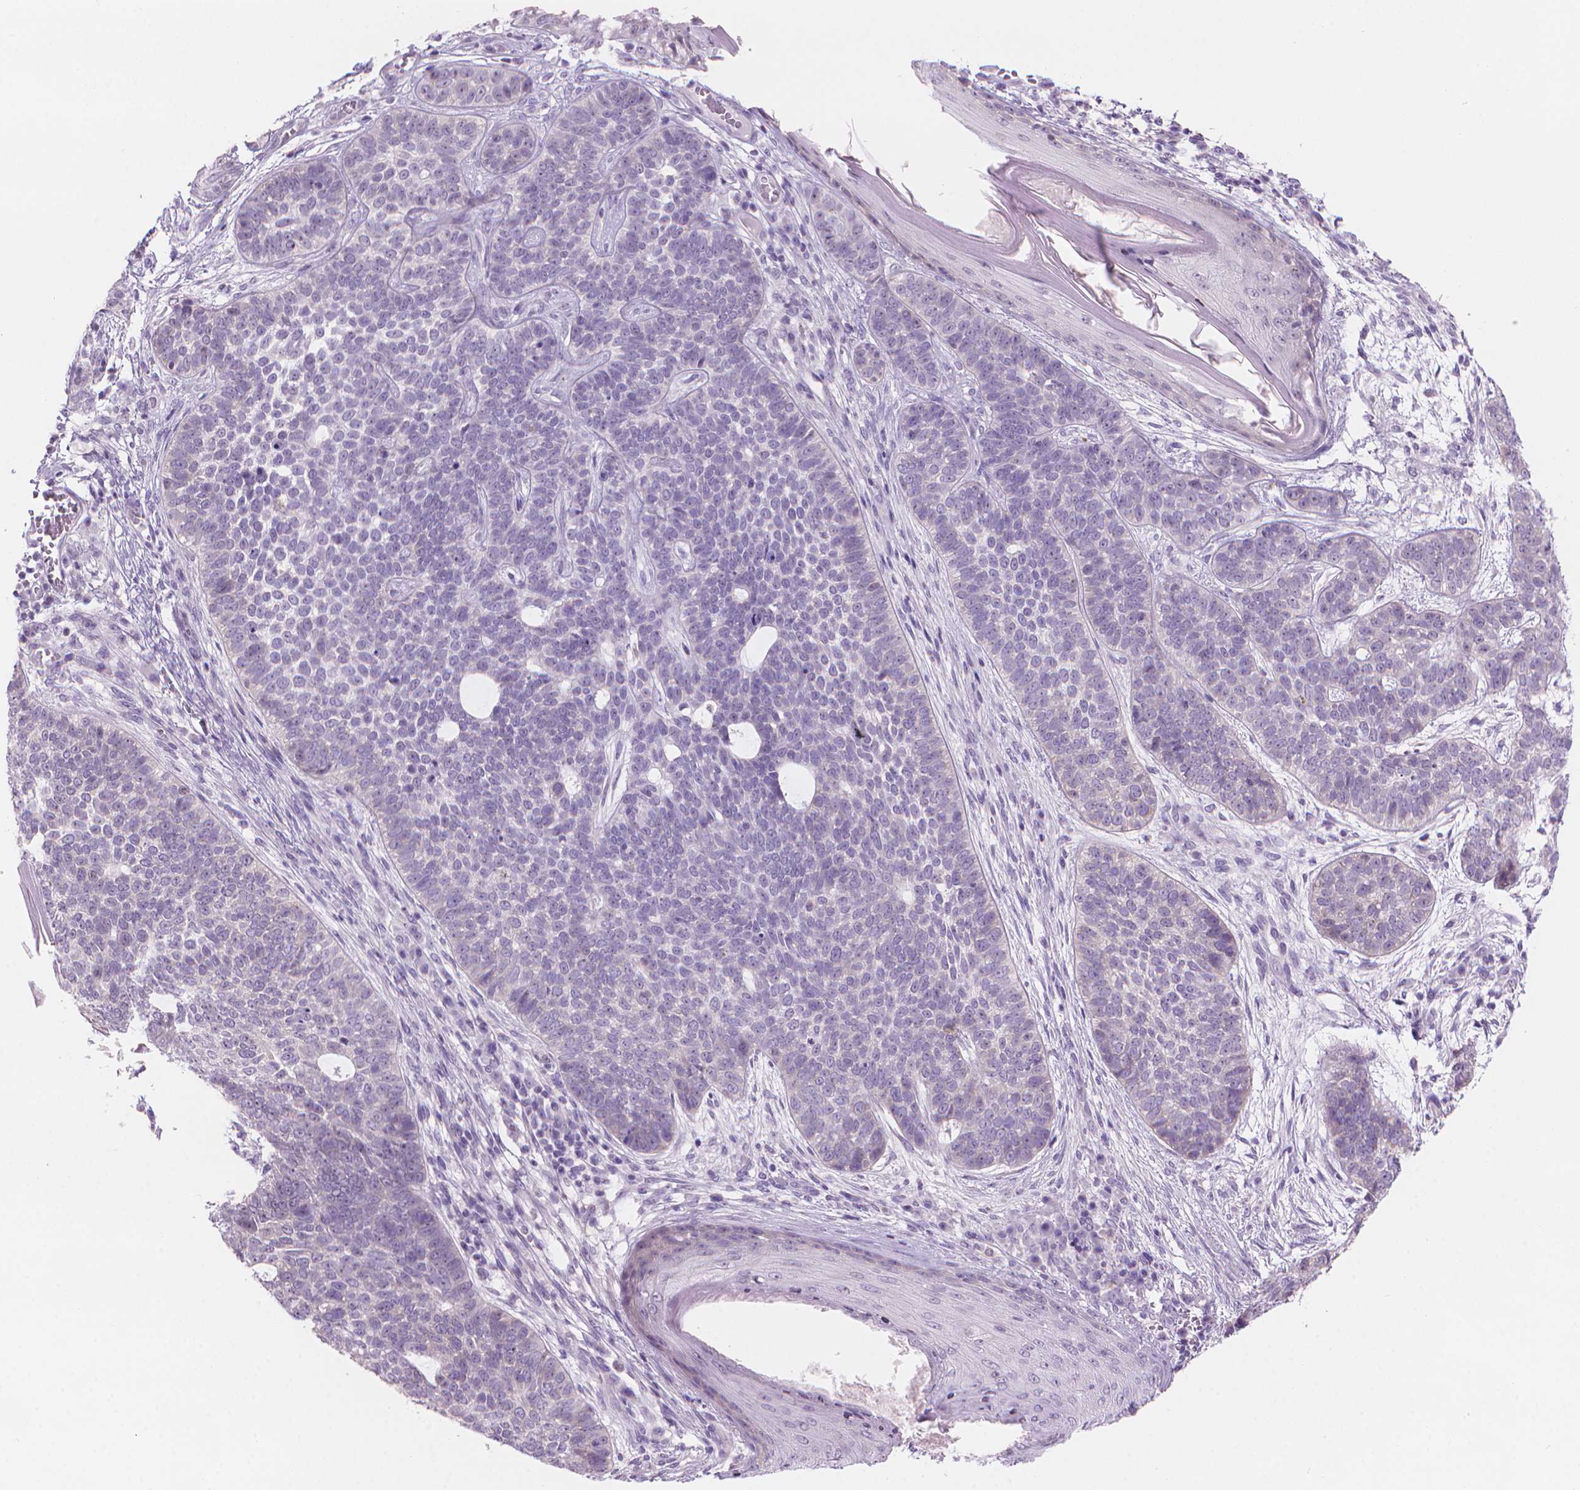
{"staining": {"intensity": "negative", "quantity": "none", "location": "none"}, "tissue": "skin cancer", "cell_type": "Tumor cells", "image_type": "cancer", "snomed": [{"axis": "morphology", "description": "Basal cell carcinoma"}, {"axis": "topography", "description": "Skin"}], "caption": "This is an IHC photomicrograph of basal cell carcinoma (skin). There is no expression in tumor cells.", "gene": "ENSG00000187186", "patient": {"sex": "female", "age": 69}}